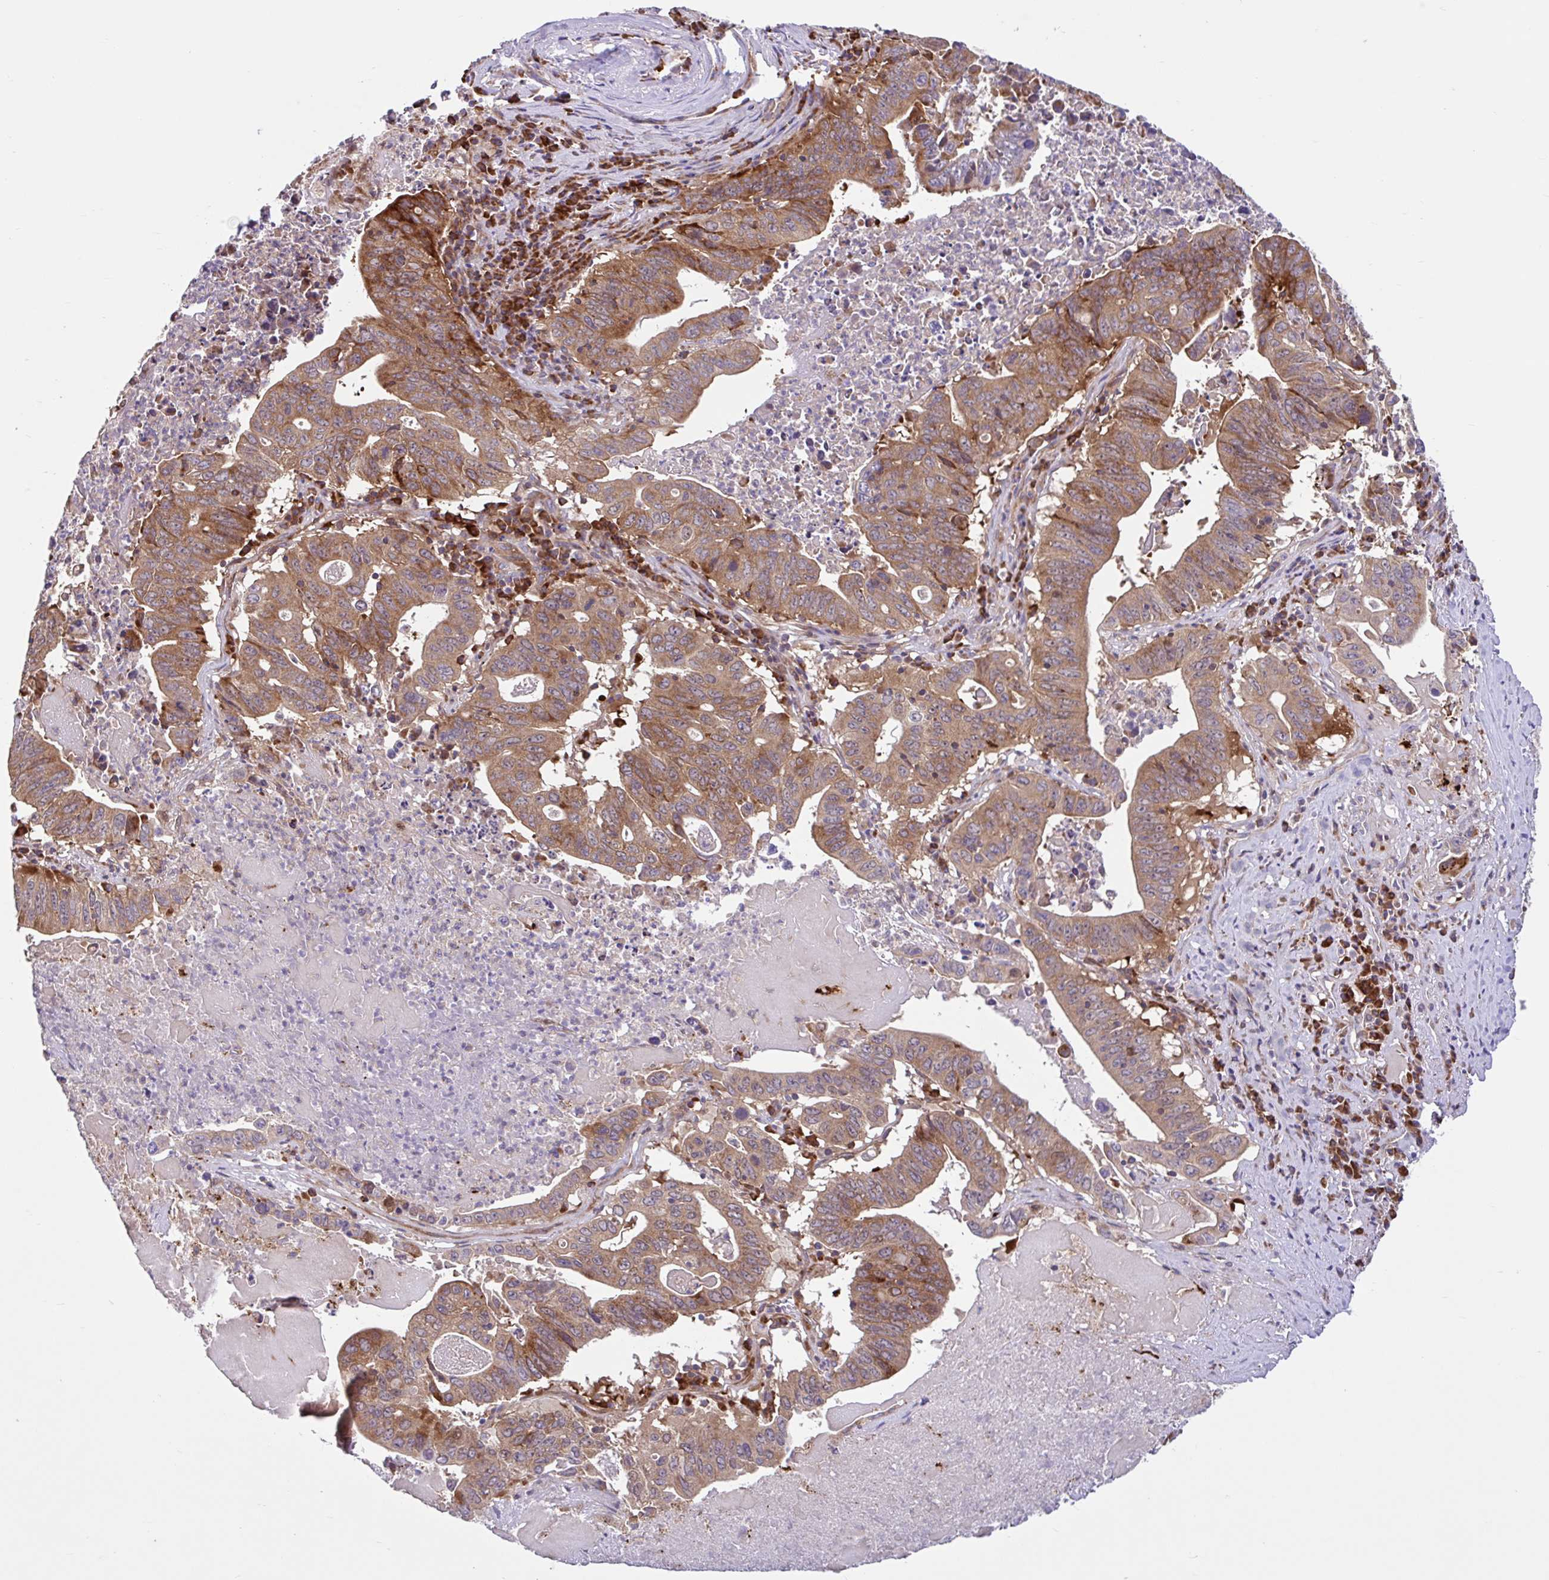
{"staining": {"intensity": "moderate", "quantity": ">75%", "location": "cytoplasmic/membranous"}, "tissue": "lung cancer", "cell_type": "Tumor cells", "image_type": "cancer", "snomed": [{"axis": "morphology", "description": "Adenocarcinoma, NOS"}, {"axis": "topography", "description": "Lung"}], "caption": "Immunohistochemical staining of lung cancer (adenocarcinoma) shows medium levels of moderate cytoplasmic/membranous expression in approximately >75% of tumor cells.", "gene": "NTPCR", "patient": {"sex": "female", "age": 60}}